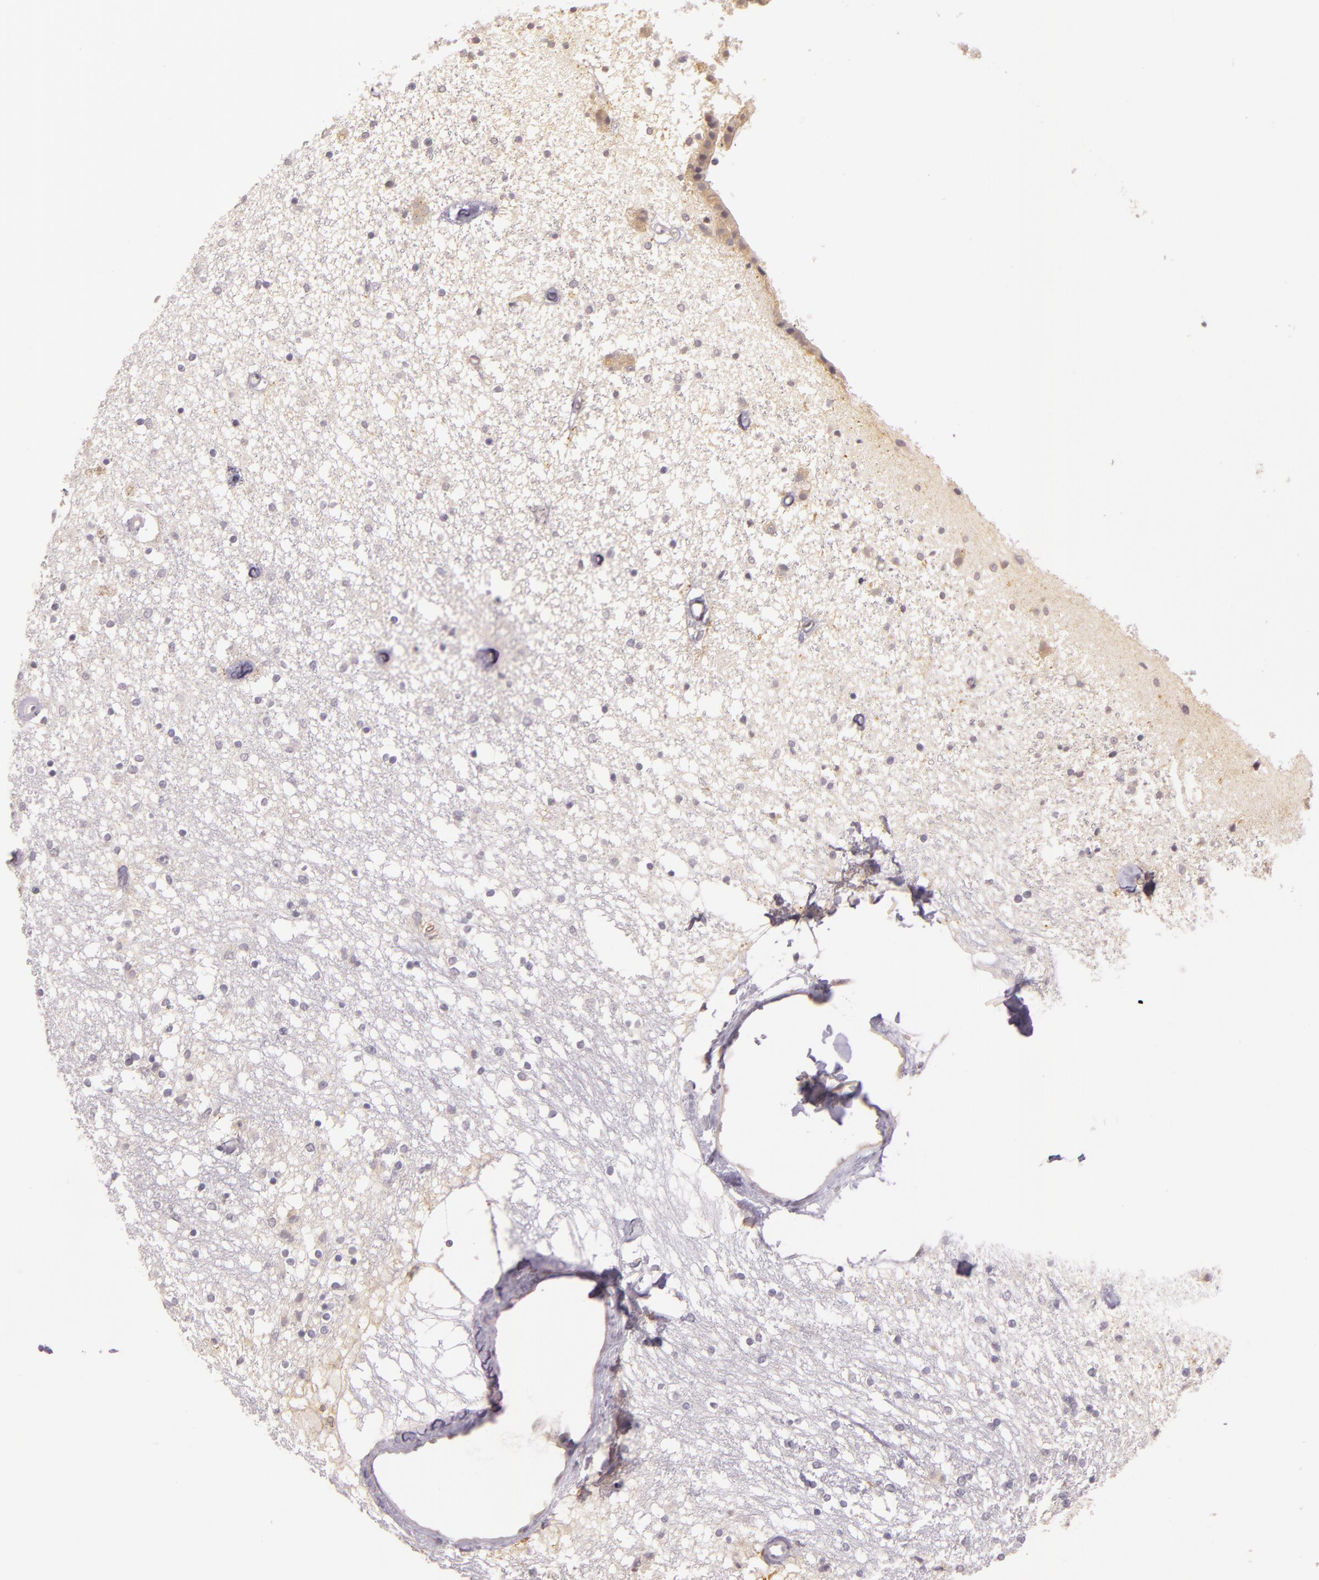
{"staining": {"intensity": "negative", "quantity": "none", "location": "none"}, "tissue": "caudate", "cell_type": "Glial cells", "image_type": "normal", "snomed": [{"axis": "morphology", "description": "Normal tissue, NOS"}, {"axis": "topography", "description": "Lateral ventricle wall"}], "caption": "This micrograph is of normal caudate stained with IHC to label a protein in brown with the nuclei are counter-stained blue. There is no expression in glial cells.", "gene": "ARMH4", "patient": {"sex": "female", "age": 54}}